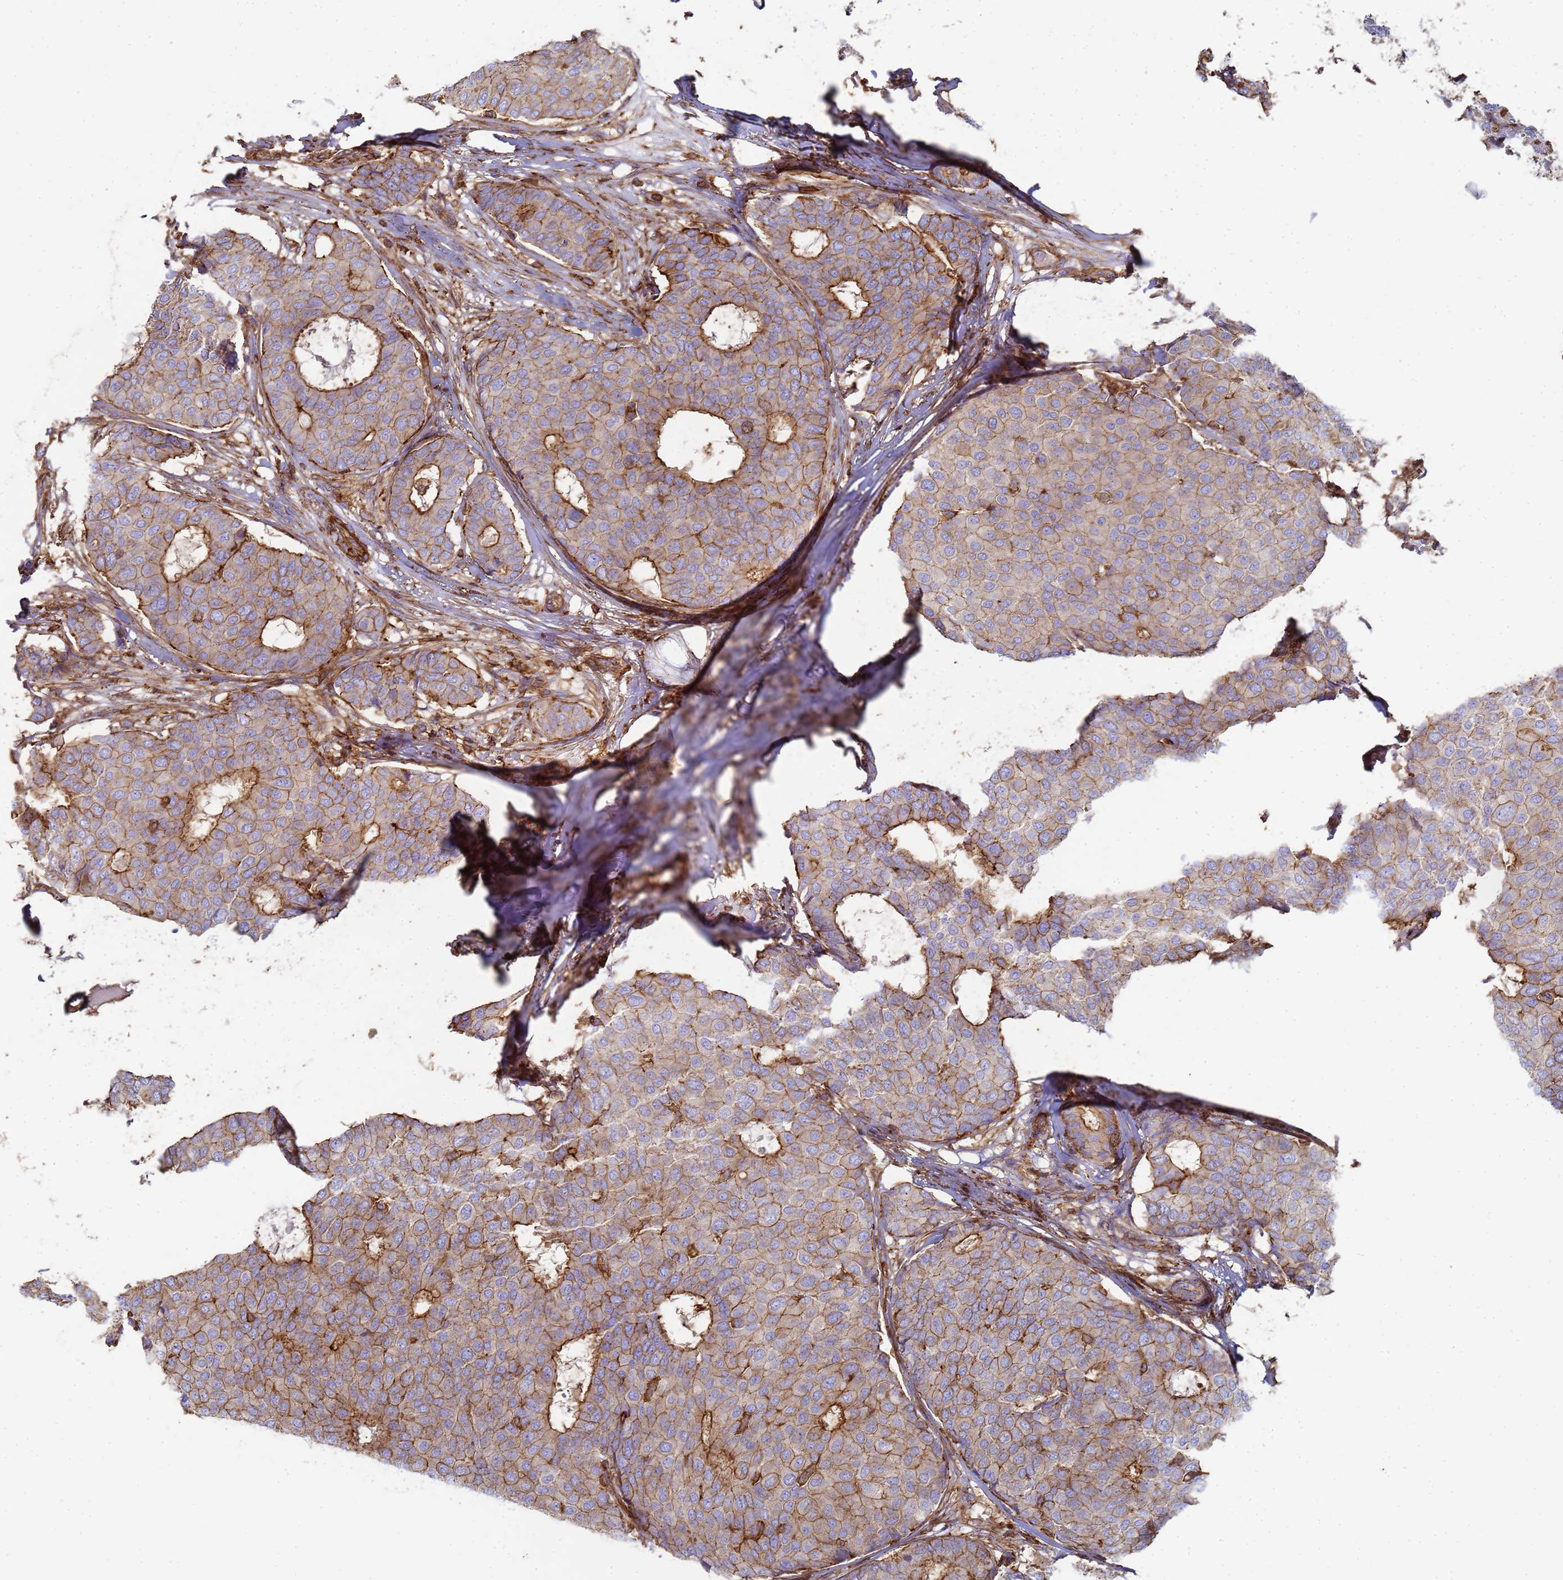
{"staining": {"intensity": "moderate", "quantity": ">75%", "location": "cytoplasmic/membranous"}, "tissue": "breast cancer", "cell_type": "Tumor cells", "image_type": "cancer", "snomed": [{"axis": "morphology", "description": "Duct carcinoma"}, {"axis": "topography", "description": "Breast"}], "caption": "The immunohistochemical stain shows moderate cytoplasmic/membranous staining in tumor cells of breast cancer (infiltrating ductal carcinoma) tissue.", "gene": "ACTB", "patient": {"sex": "female", "age": 75}}